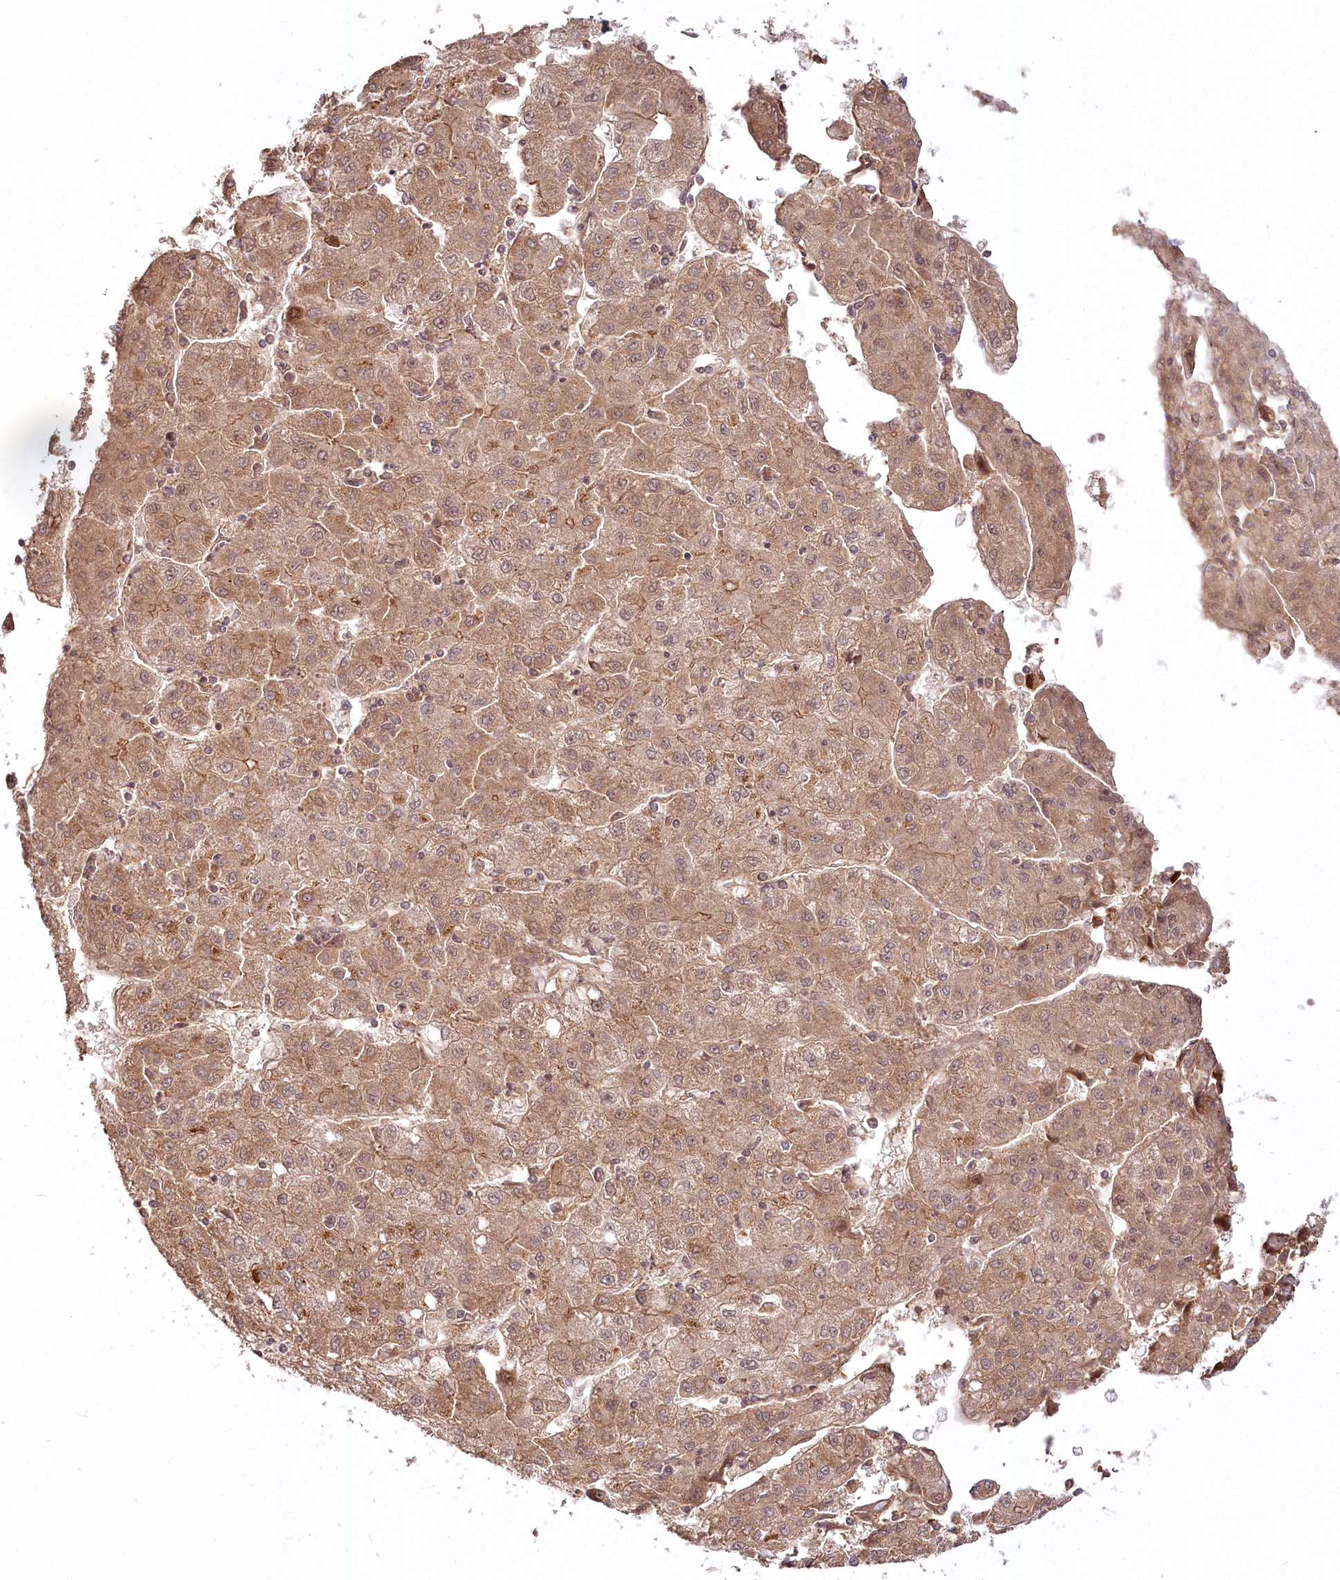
{"staining": {"intensity": "moderate", "quantity": ">75%", "location": "cytoplasmic/membranous"}, "tissue": "liver cancer", "cell_type": "Tumor cells", "image_type": "cancer", "snomed": [{"axis": "morphology", "description": "Carcinoma, Hepatocellular, NOS"}, {"axis": "topography", "description": "Liver"}], "caption": "Tumor cells show moderate cytoplasmic/membranous staining in approximately >75% of cells in liver cancer.", "gene": "R3HDM2", "patient": {"sex": "male", "age": 72}}